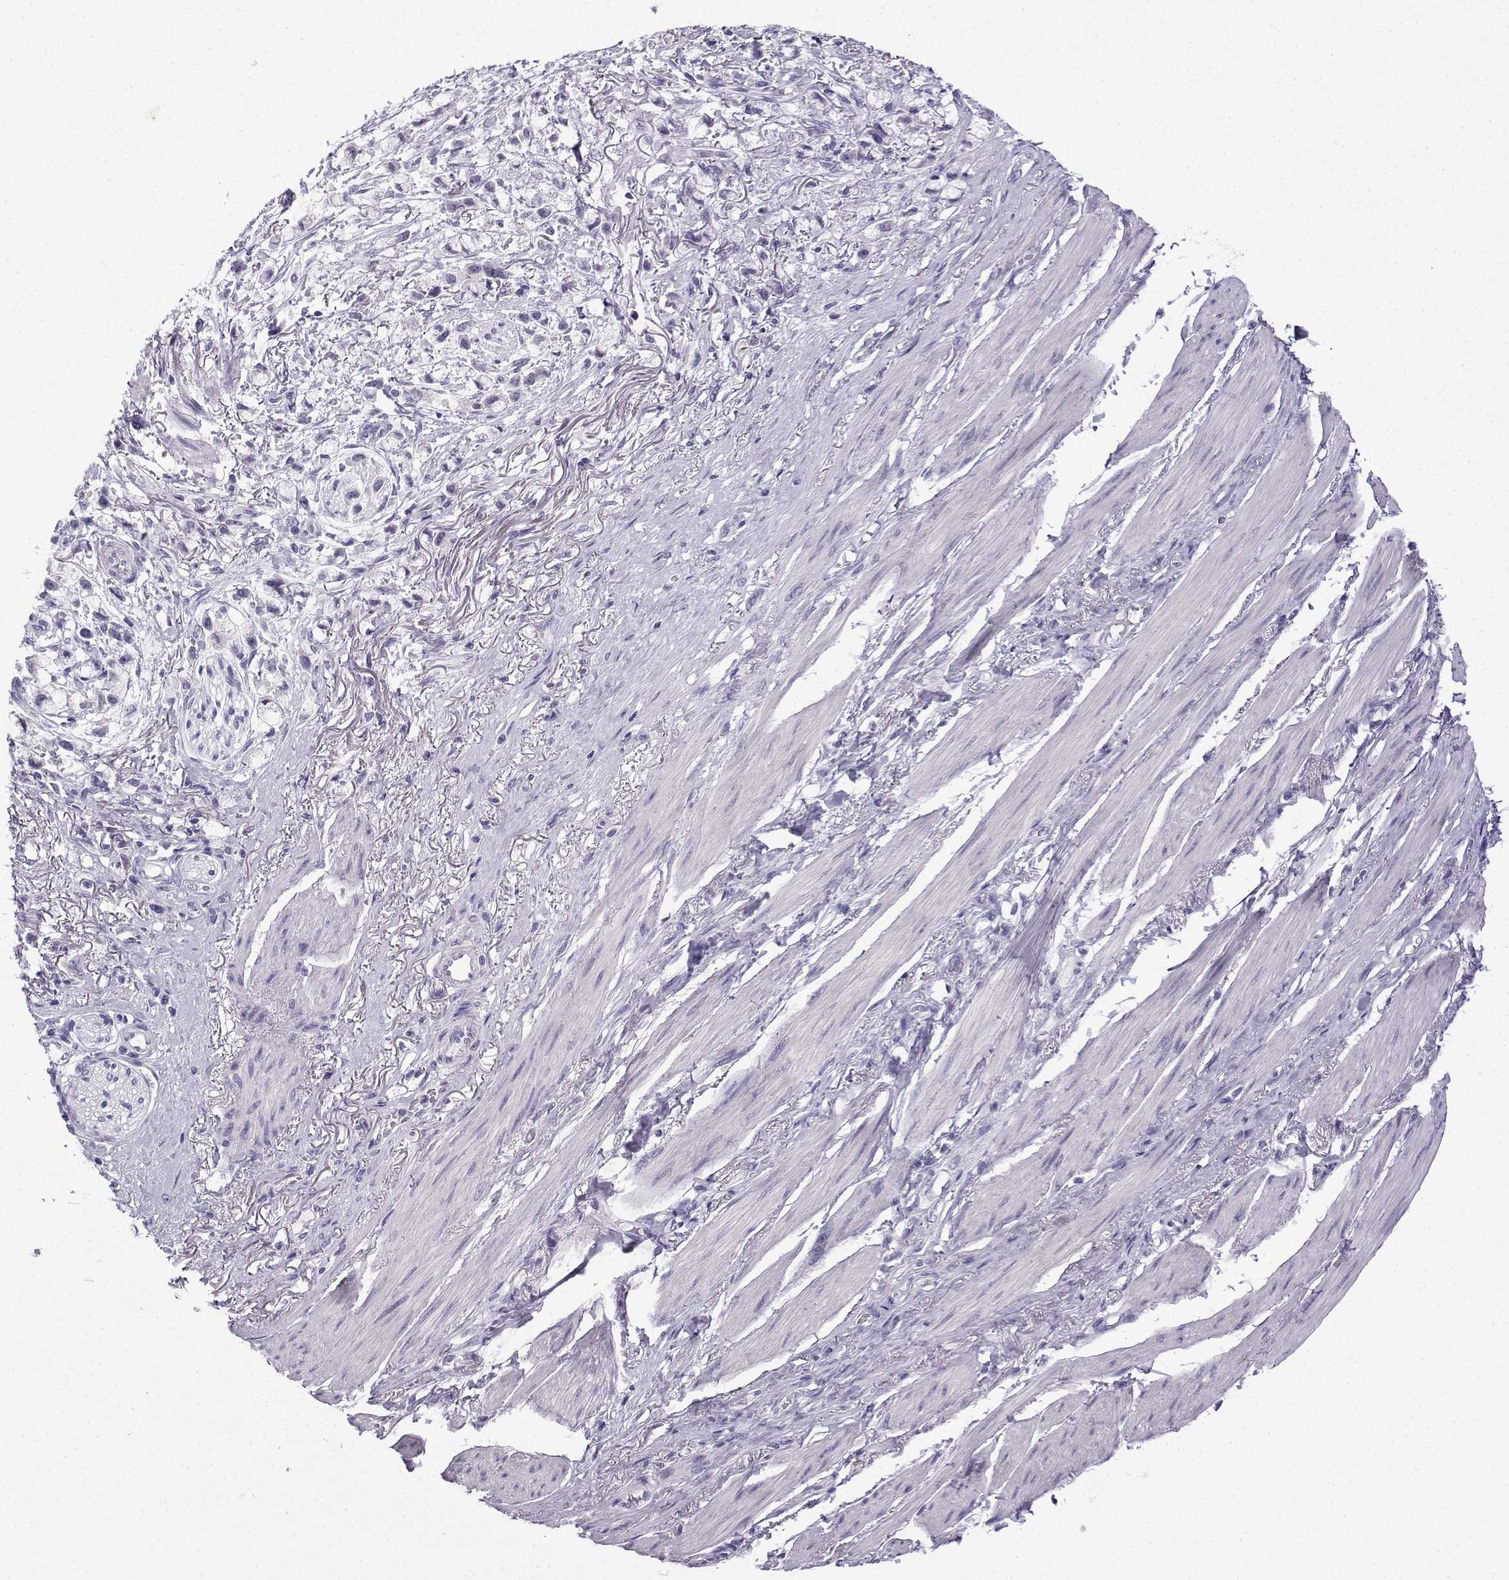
{"staining": {"intensity": "negative", "quantity": "none", "location": "none"}, "tissue": "stomach cancer", "cell_type": "Tumor cells", "image_type": "cancer", "snomed": [{"axis": "morphology", "description": "Adenocarcinoma, NOS"}, {"axis": "topography", "description": "Stomach"}], "caption": "A high-resolution photomicrograph shows immunohistochemistry staining of adenocarcinoma (stomach), which exhibits no significant positivity in tumor cells.", "gene": "ACRBP", "patient": {"sex": "female", "age": 81}}